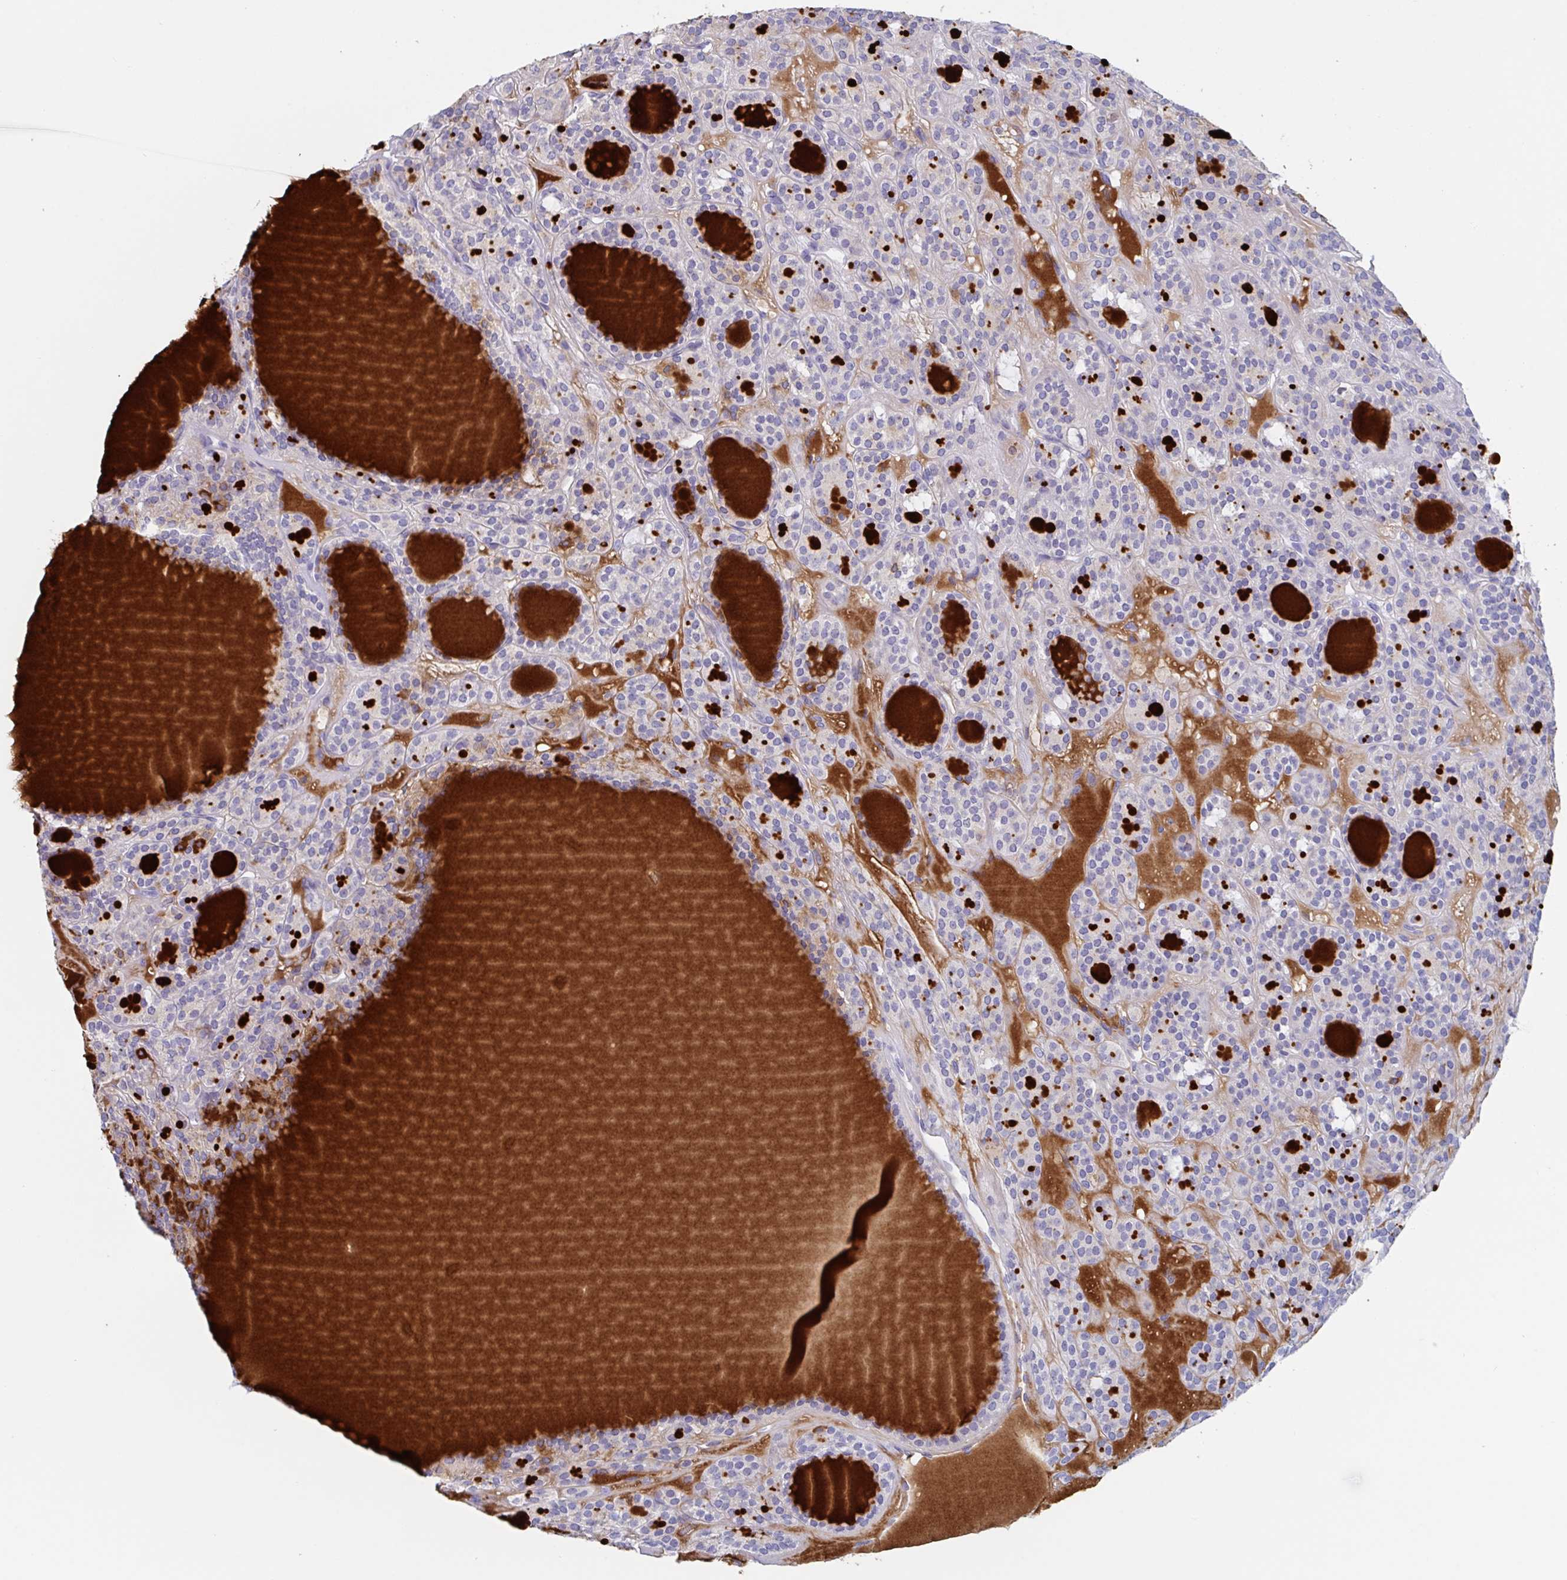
{"staining": {"intensity": "moderate", "quantity": "25%-75%", "location": "cytoplasmic/membranous"}, "tissue": "thyroid cancer", "cell_type": "Tumor cells", "image_type": "cancer", "snomed": [{"axis": "morphology", "description": "Follicular adenoma carcinoma, NOS"}, {"axis": "topography", "description": "Thyroid gland"}], "caption": "A brown stain labels moderate cytoplasmic/membranous staining of a protein in human thyroid cancer (follicular adenoma carcinoma) tumor cells.", "gene": "ZPBP", "patient": {"sex": "female", "age": 63}}